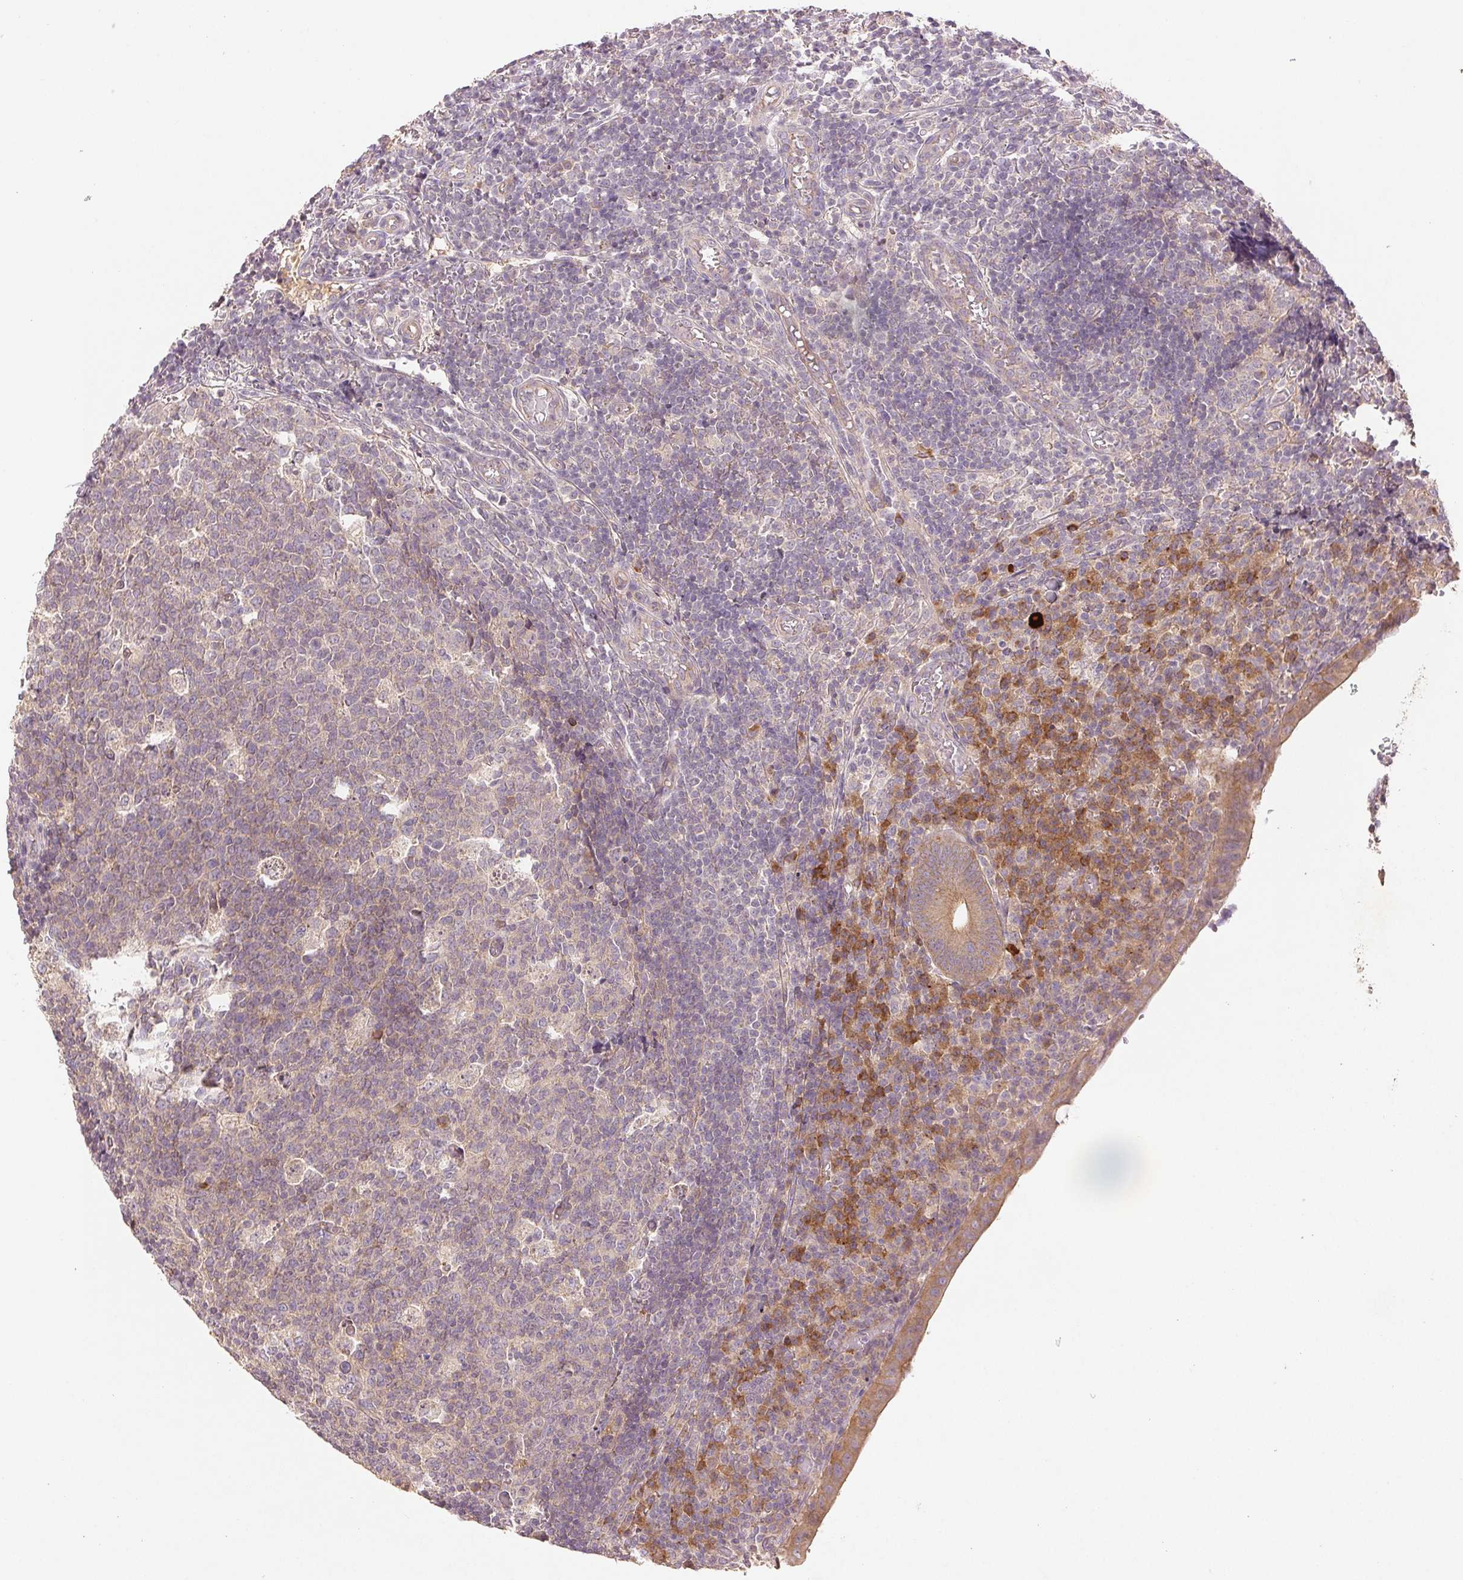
{"staining": {"intensity": "moderate", "quantity": ">75%", "location": "cytoplasmic/membranous"}, "tissue": "appendix", "cell_type": "Glandular cells", "image_type": "normal", "snomed": [{"axis": "morphology", "description": "Normal tissue, NOS"}, {"axis": "topography", "description": "Appendix"}], "caption": "A brown stain highlights moderate cytoplasmic/membranous positivity of a protein in glandular cells of unremarkable appendix.", "gene": "YIF1B", "patient": {"sex": "male", "age": 18}}